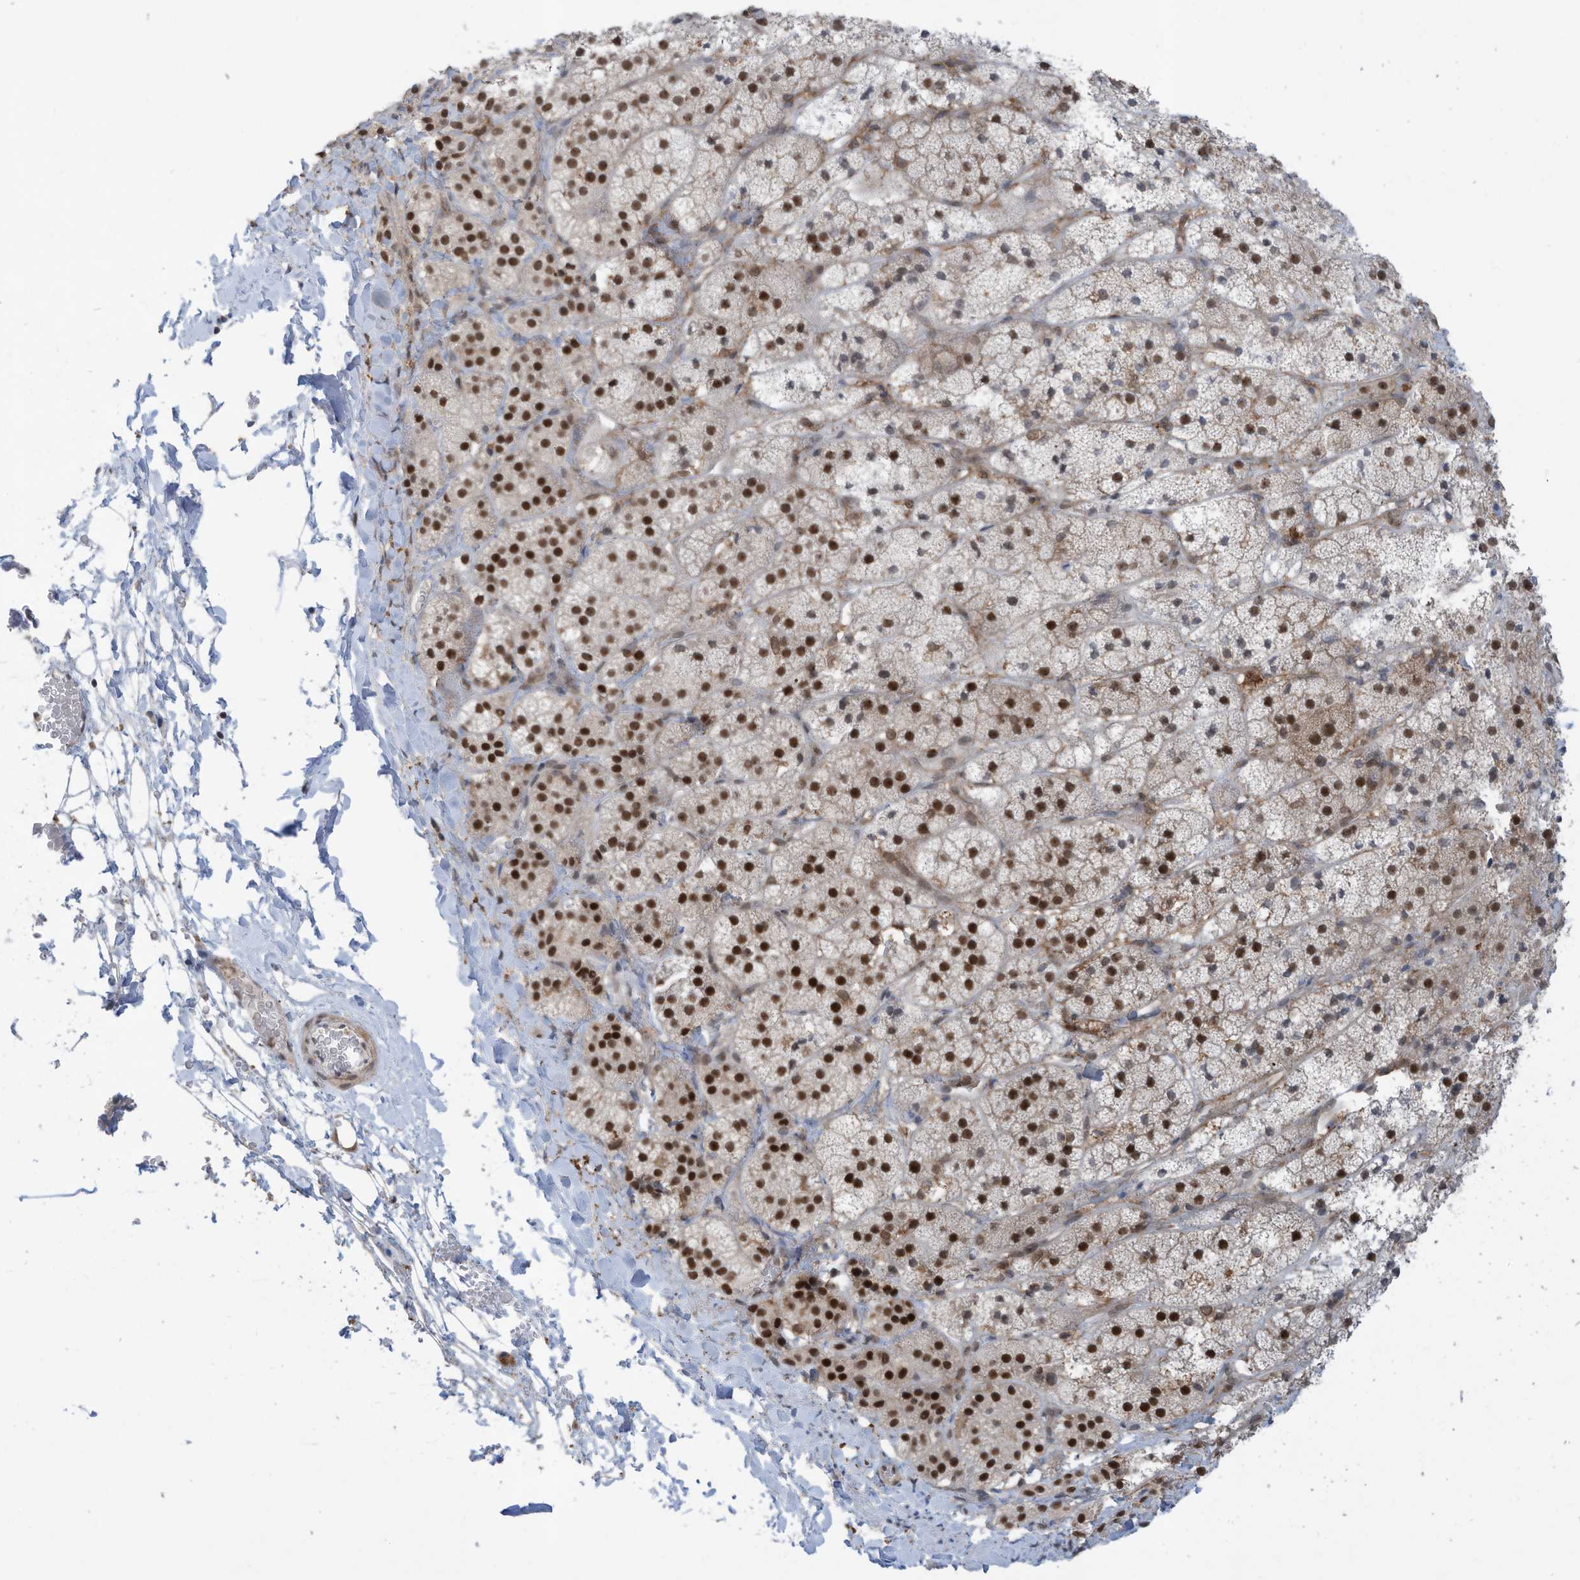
{"staining": {"intensity": "strong", "quantity": ">75%", "location": "nuclear"}, "tissue": "adrenal gland", "cell_type": "Glandular cells", "image_type": "normal", "snomed": [{"axis": "morphology", "description": "Normal tissue, NOS"}, {"axis": "topography", "description": "Adrenal gland"}], "caption": "DAB immunohistochemical staining of normal adrenal gland shows strong nuclear protein staining in about >75% of glandular cells. Using DAB (brown) and hematoxylin (blue) stains, captured at high magnification using brightfield microscopy.", "gene": "REPIN1", "patient": {"sex": "female", "age": 44}}